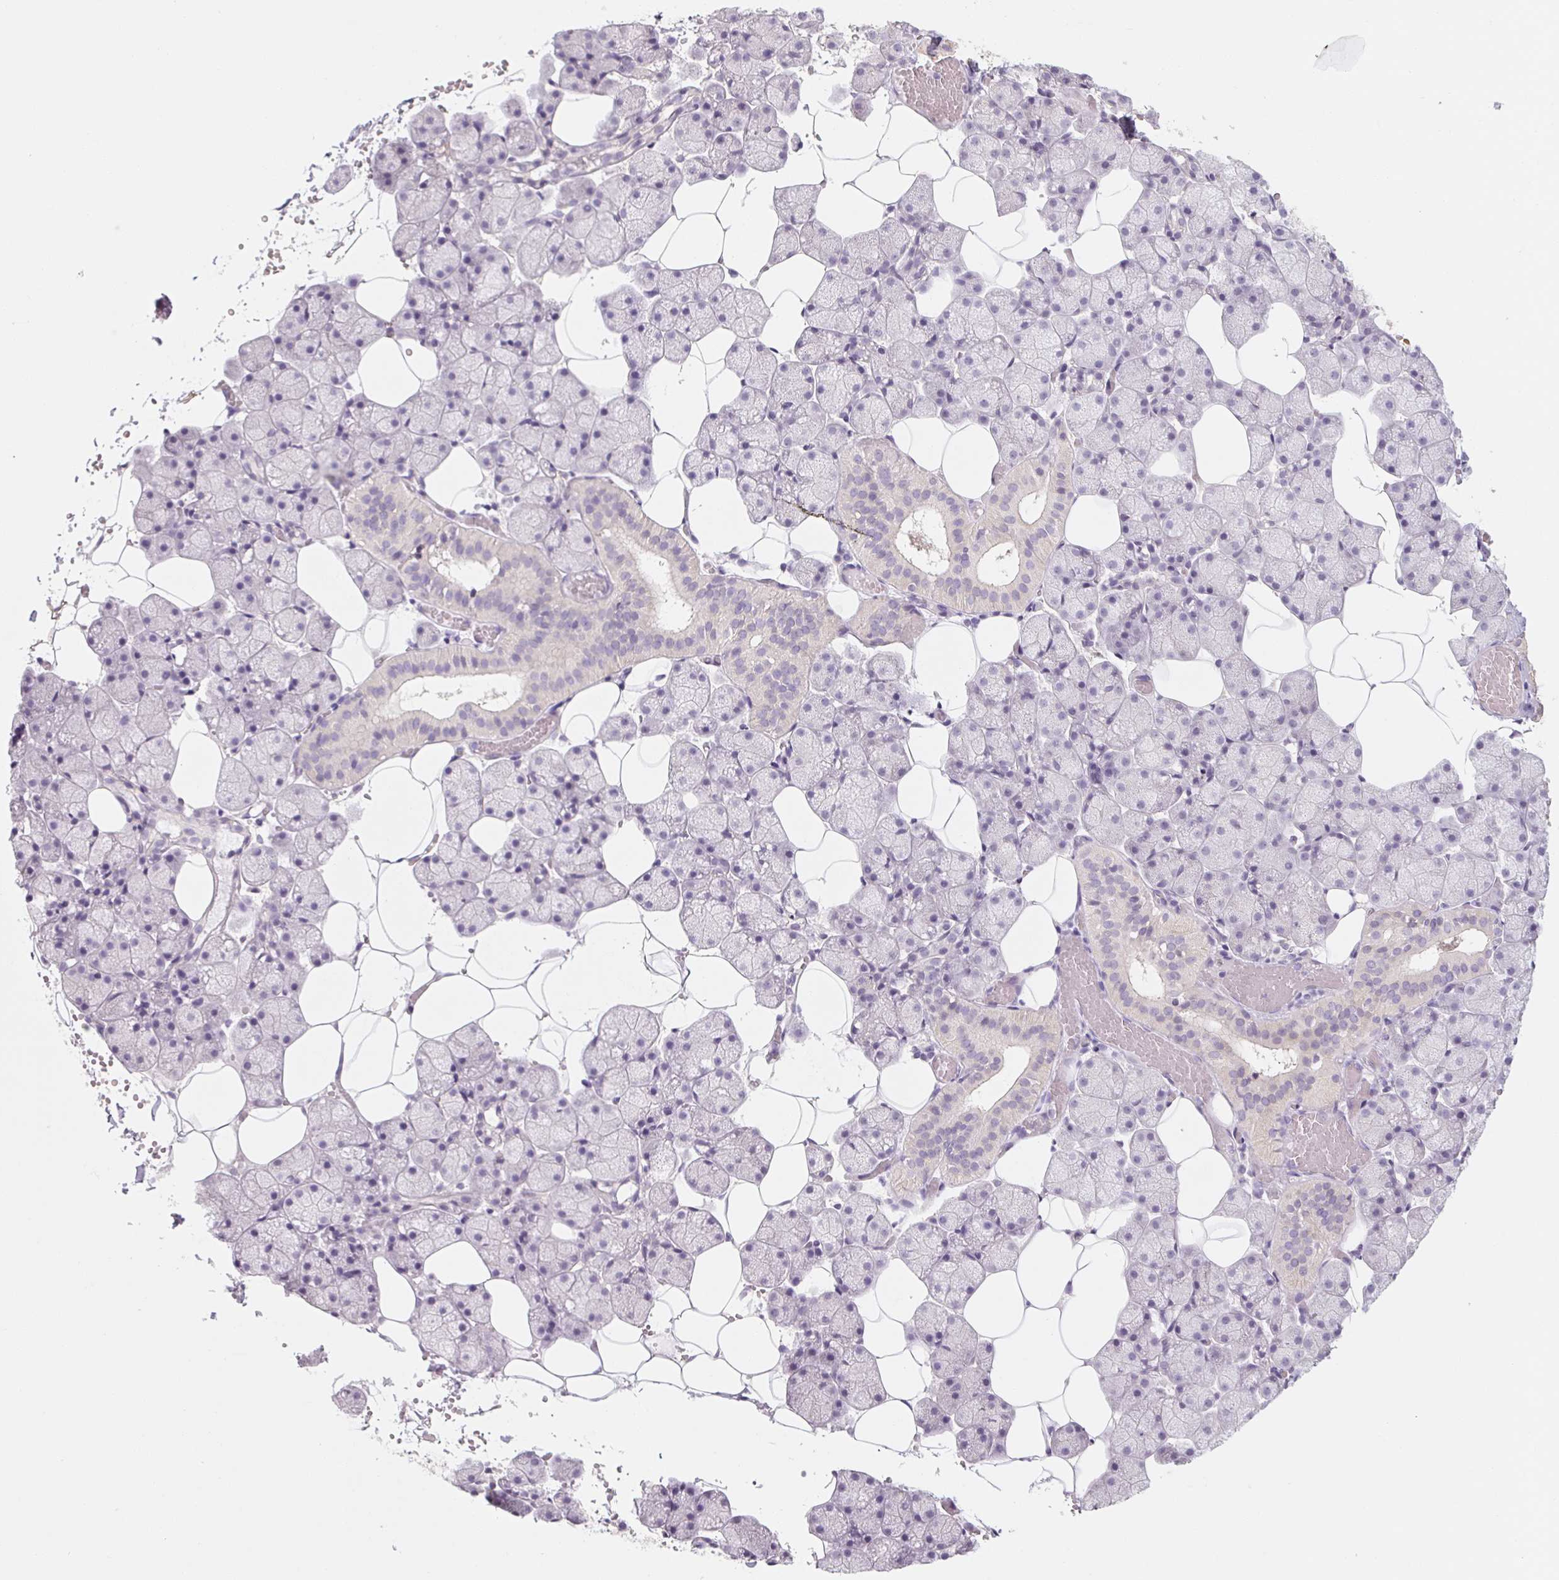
{"staining": {"intensity": "negative", "quantity": "none", "location": "none"}, "tissue": "salivary gland", "cell_type": "Glandular cells", "image_type": "normal", "snomed": [{"axis": "morphology", "description": "Normal tissue, NOS"}, {"axis": "topography", "description": "Salivary gland"}], "caption": "An image of salivary gland stained for a protein reveals no brown staining in glandular cells.", "gene": "POU1F1", "patient": {"sex": "male", "age": 38}}